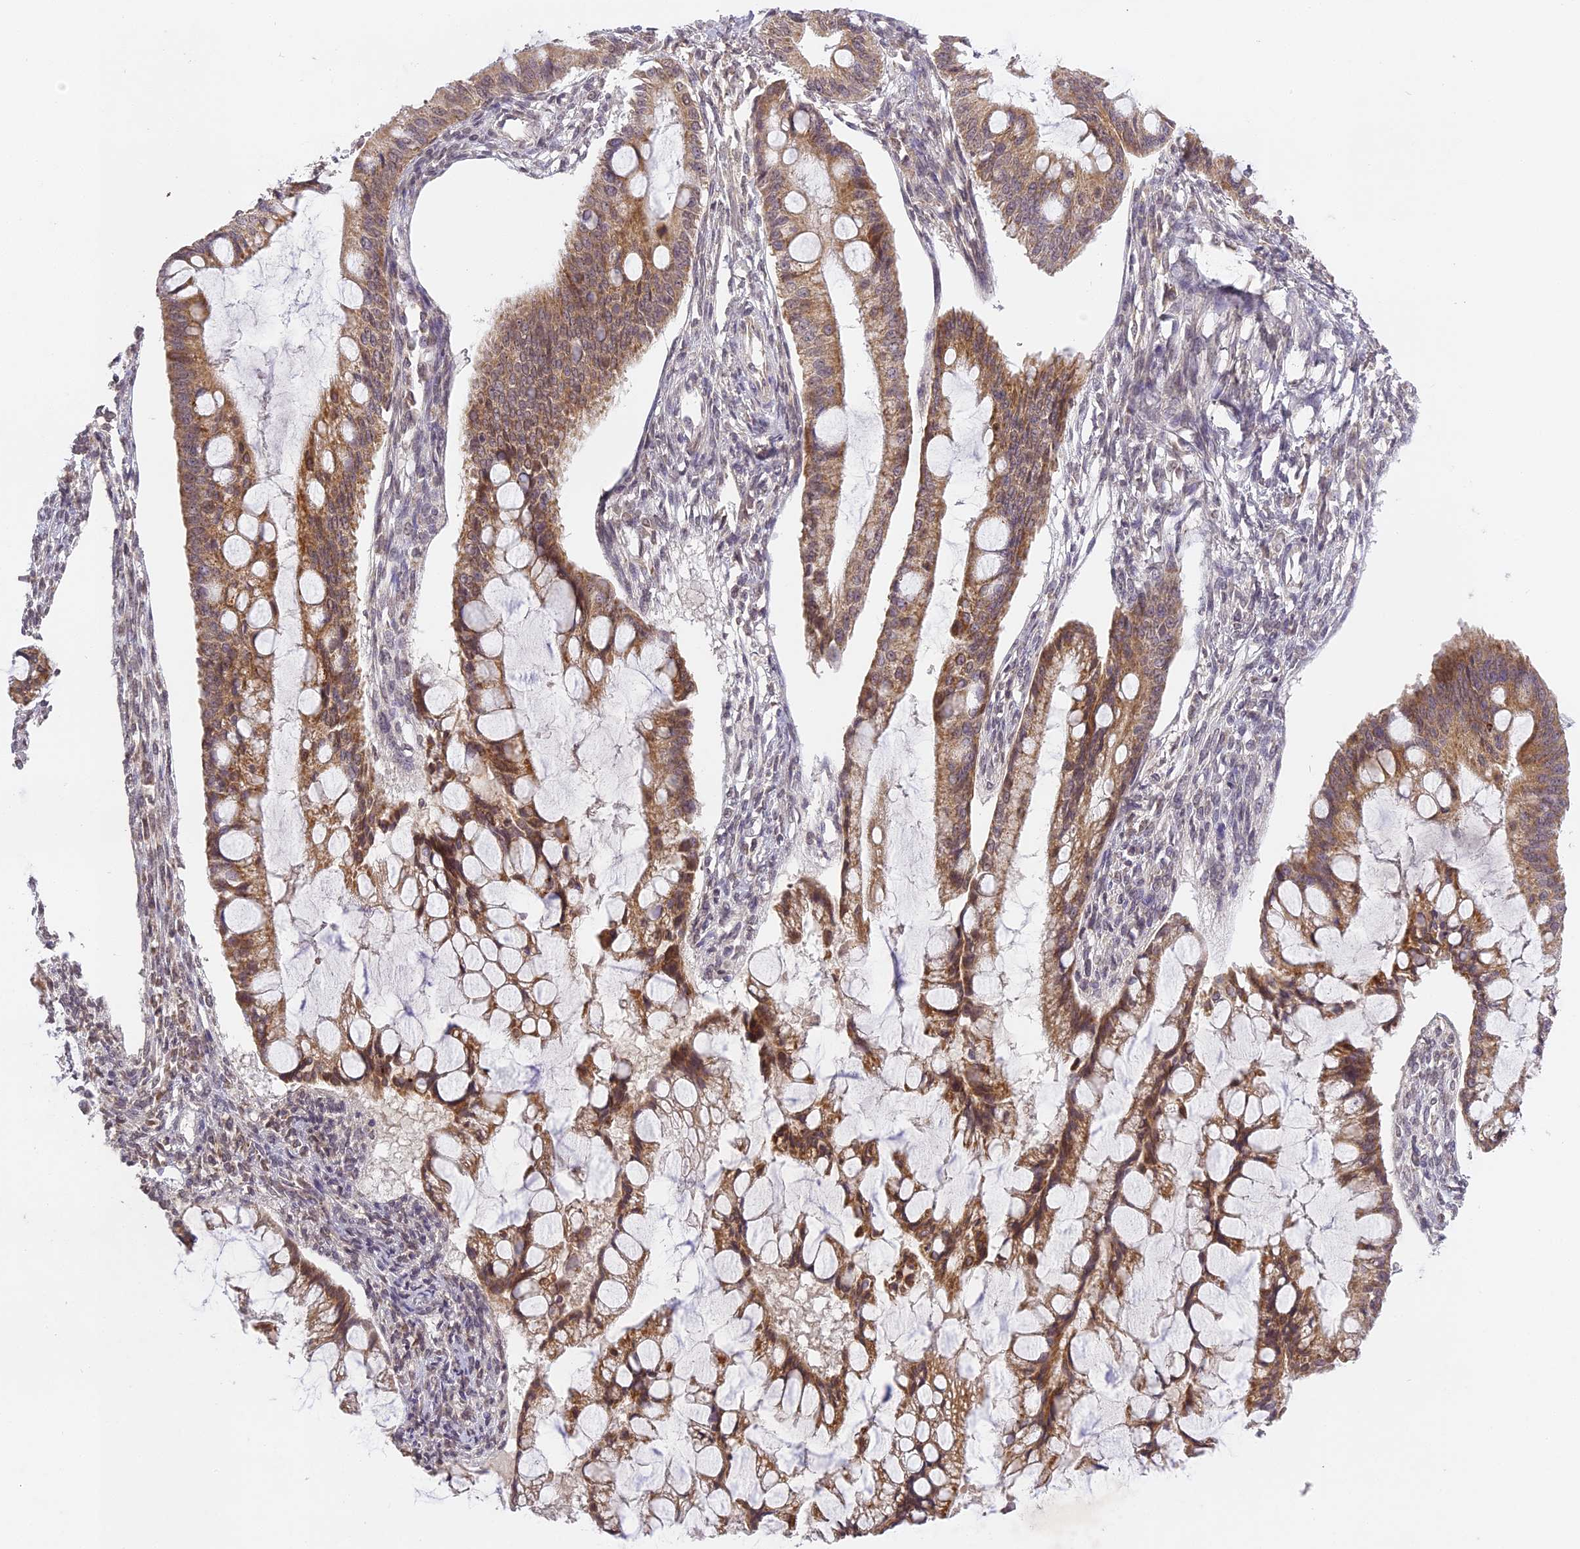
{"staining": {"intensity": "moderate", "quantity": ">75%", "location": "cytoplasmic/membranous"}, "tissue": "ovarian cancer", "cell_type": "Tumor cells", "image_type": "cancer", "snomed": [{"axis": "morphology", "description": "Cystadenocarcinoma, mucinous, NOS"}, {"axis": "topography", "description": "Ovary"}], "caption": "Mucinous cystadenocarcinoma (ovarian) stained with a protein marker exhibits moderate staining in tumor cells.", "gene": "ERG28", "patient": {"sex": "female", "age": 73}}